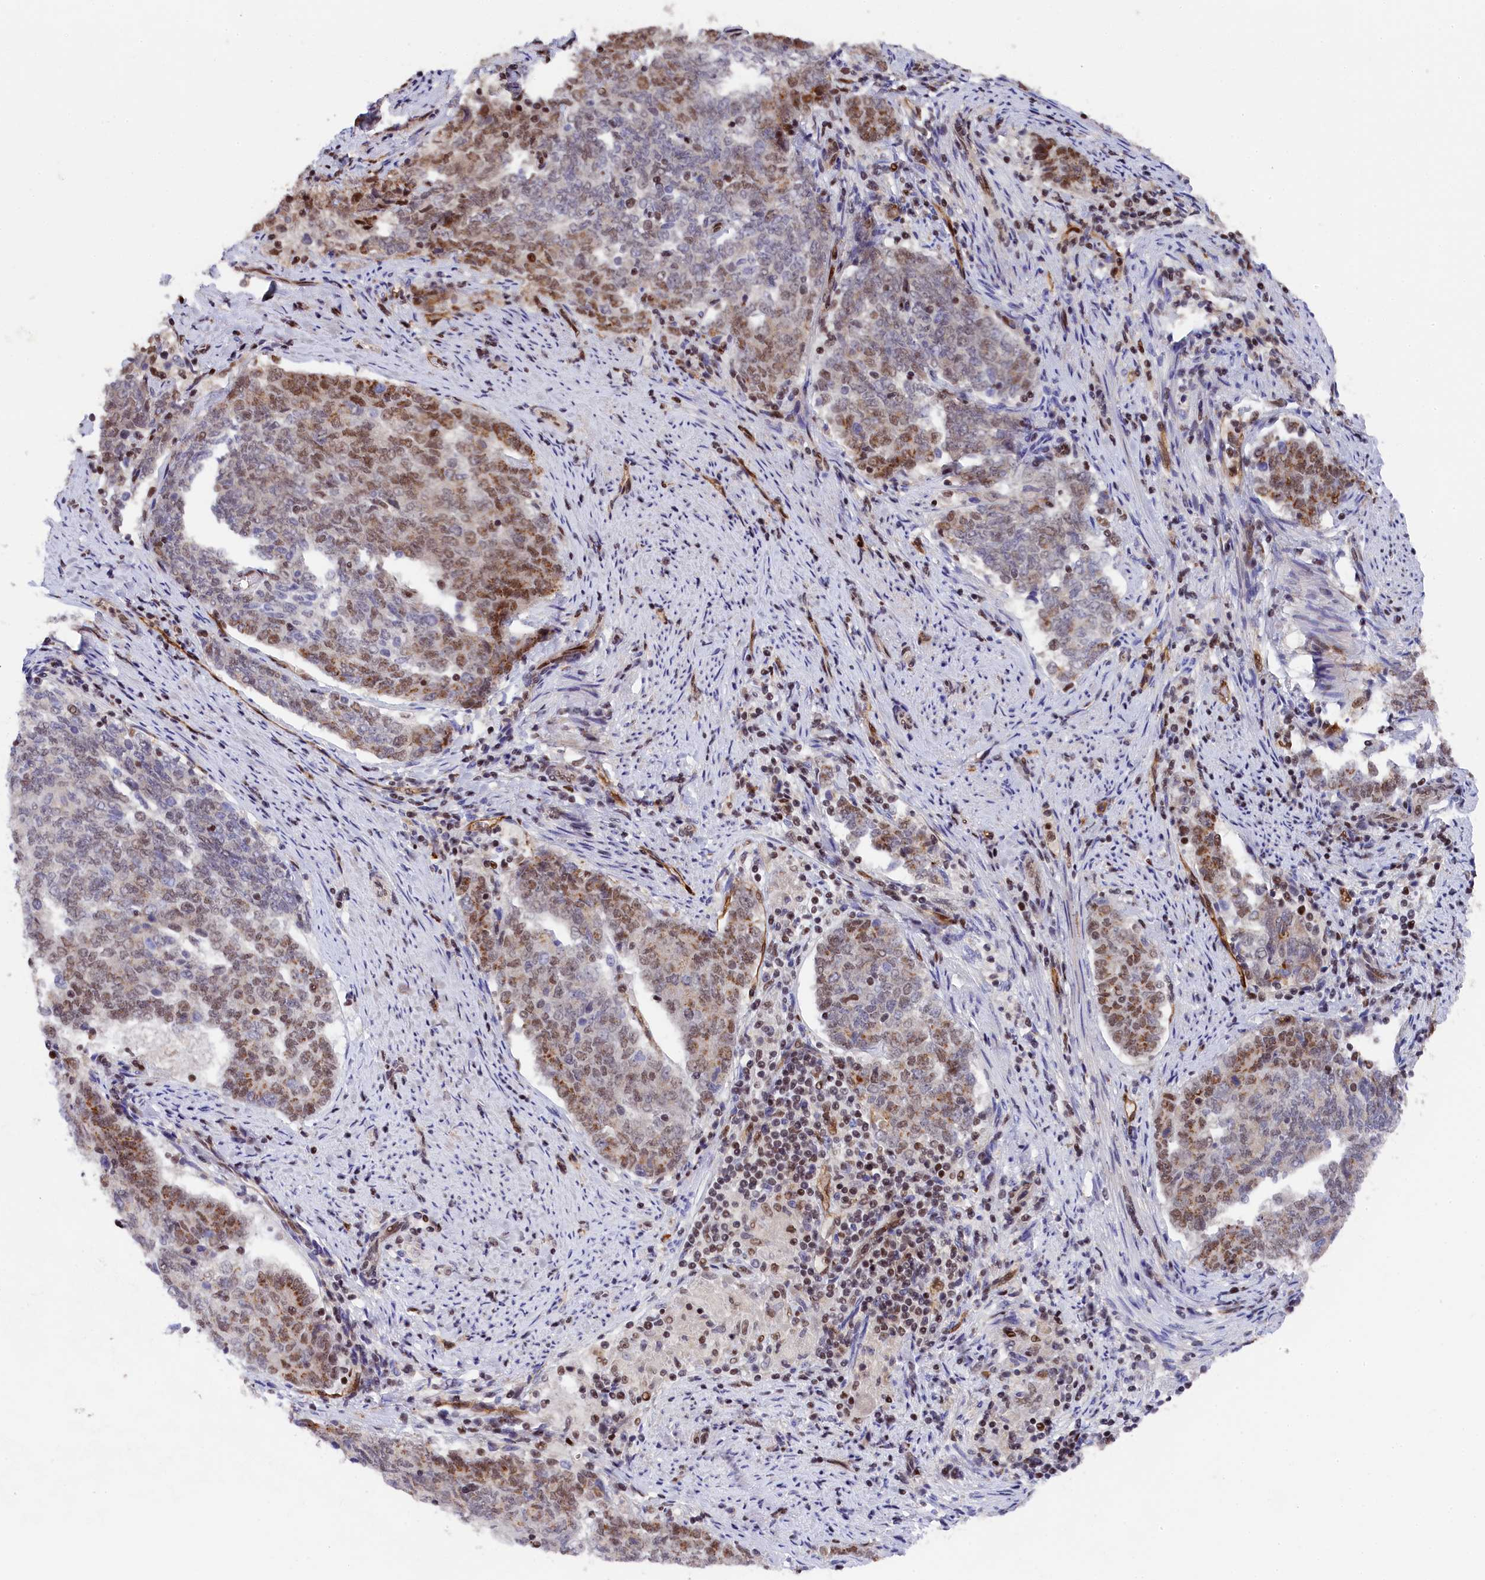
{"staining": {"intensity": "moderate", "quantity": "25%-75%", "location": "cytoplasmic/membranous,nuclear"}, "tissue": "endometrial cancer", "cell_type": "Tumor cells", "image_type": "cancer", "snomed": [{"axis": "morphology", "description": "Adenocarcinoma, NOS"}, {"axis": "topography", "description": "Endometrium"}], "caption": "Endometrial adenocarcinoma stained with a protein marker exhibits moderate staining in tumor cells.", "gene": "ADIG", "patient": {"sex": "female", "age": 80}}